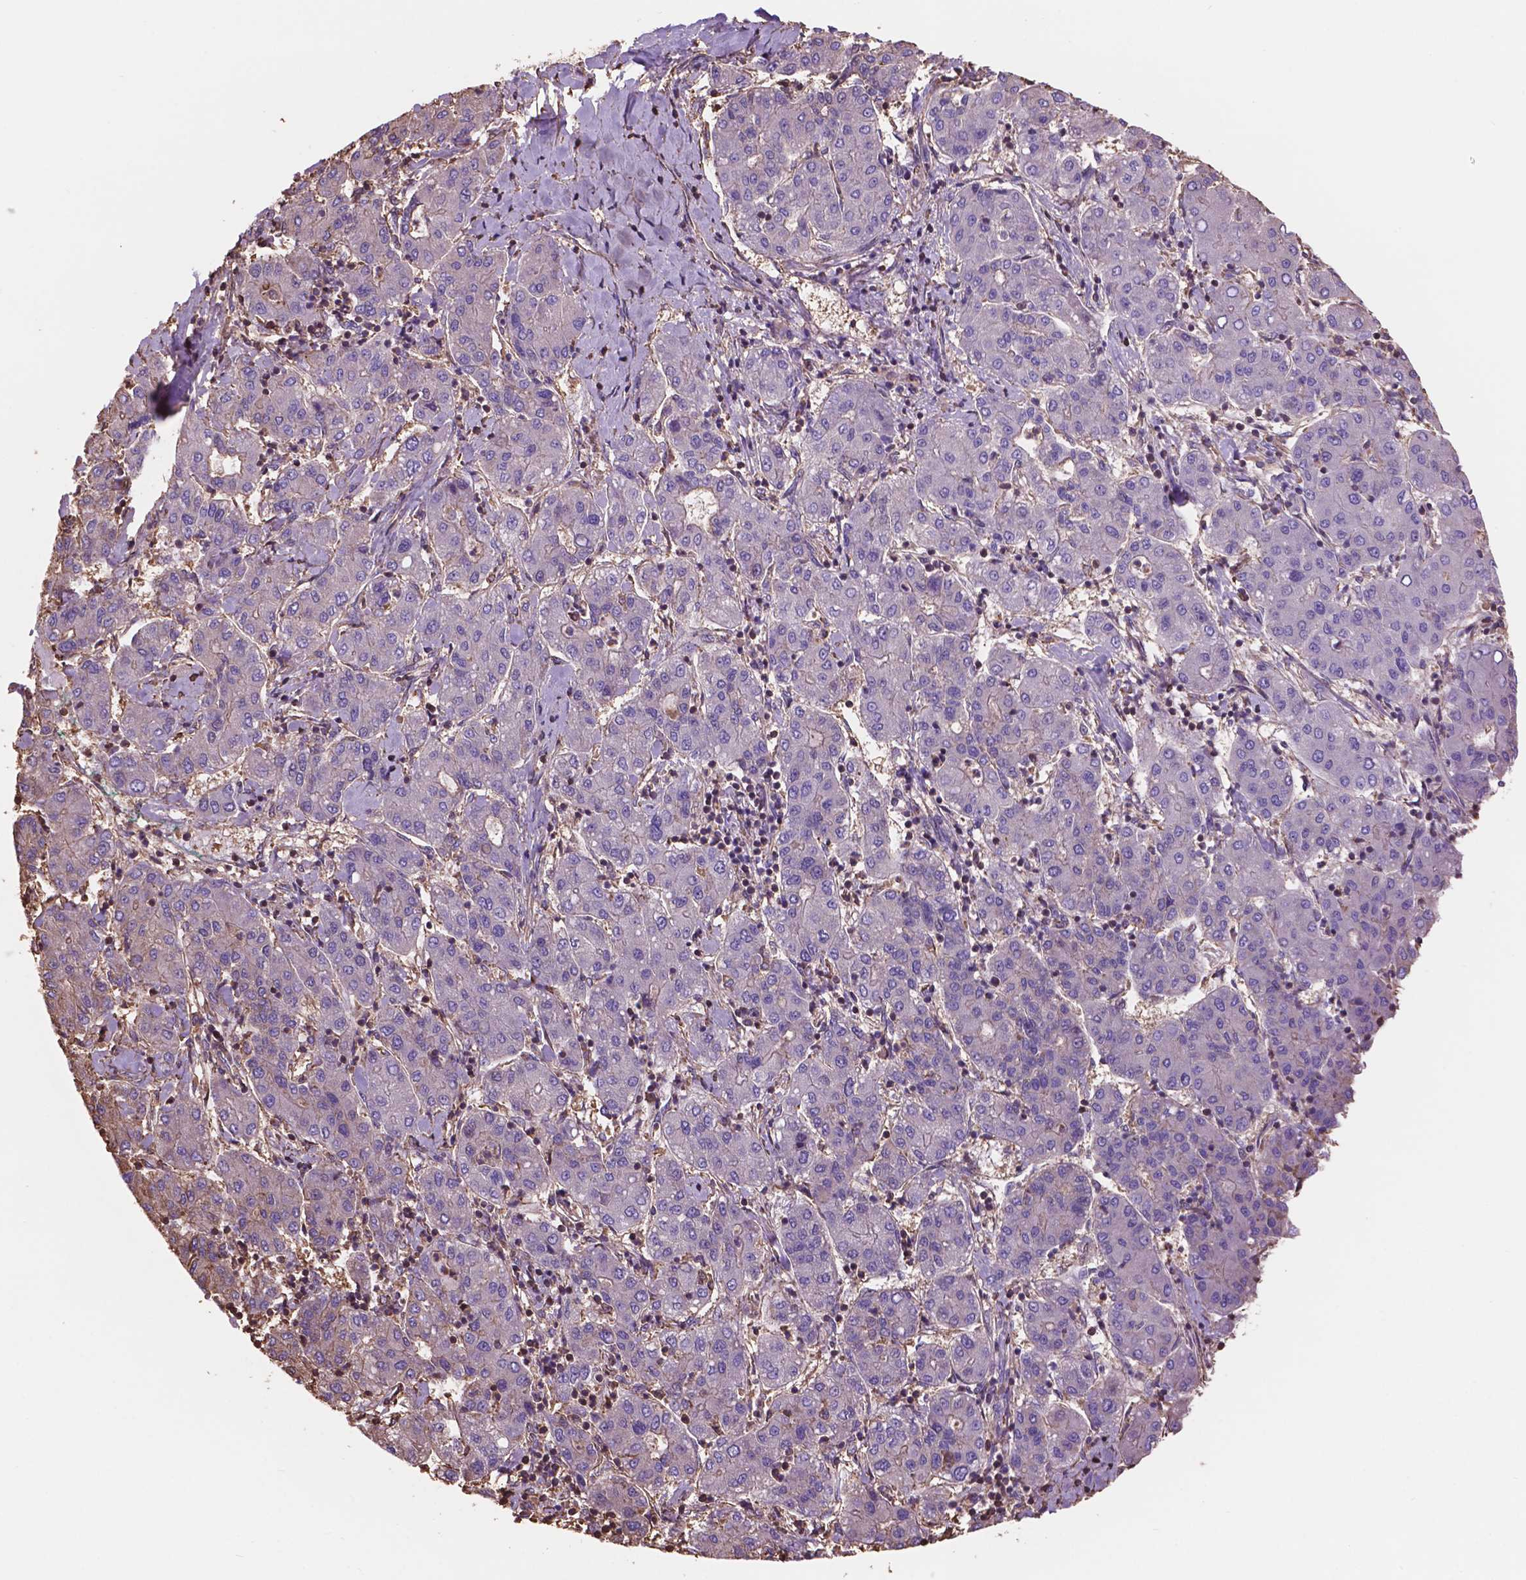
{"staining": {"intensity": "negative", "quantity": "none", "location": "none"}, "tissue": "liver cancer", "cell_type": "Tumor cells", "image_type": "cancer", "snomed": [{"axis": "morphology", "description": "Carcinoma, Hepatocellular, NOS"}, {"axis": "topography", "description": "Liver"}], "caption": "The photomicrograph shows no significant expression in tumor cells of liver cancer.", "gene": "NIPA2", "patient": {"sex": "male", "age": 65}}